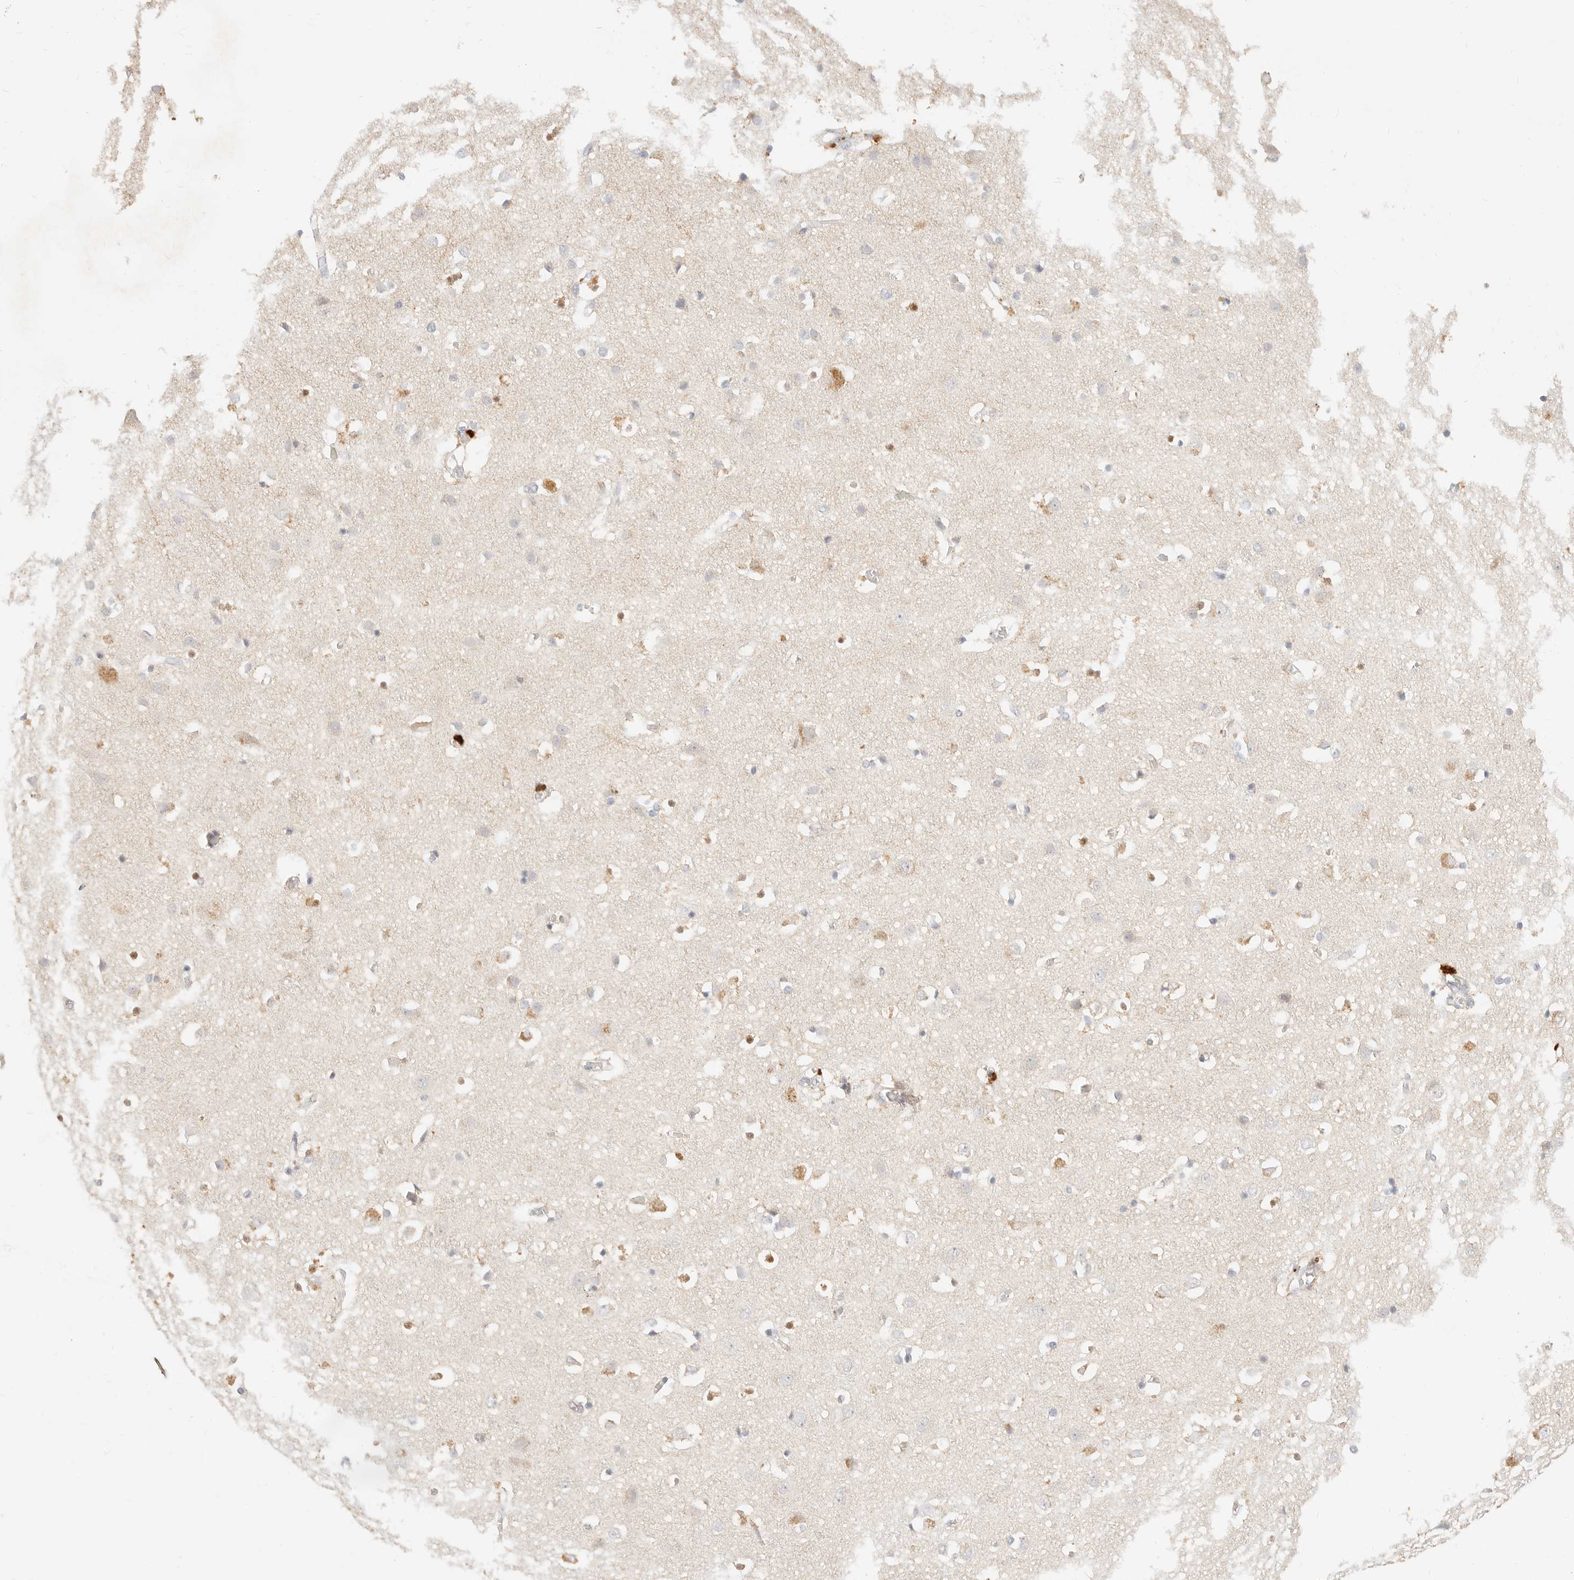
{"staining": {"intensity": "negative", "quantity": "none", "location": "none"}, "tissue": "cerebral cortex", "cell_type": "Endothelial cells", "image_type": "normal", "snomed": [{"axis": "morphology", "description": "Normal tissue, NOS"}, {"axis": "topography", "description": "Cerebral cortex"}], "caption": "Immunohistochemistry of benign cerebral cortex demonstrates no expression in endothelial cells. (DAB immunohistochemistry (IHC), high magnification).", "gene": "ACOX1", "patient": {"sex": "male", "age": 54}}